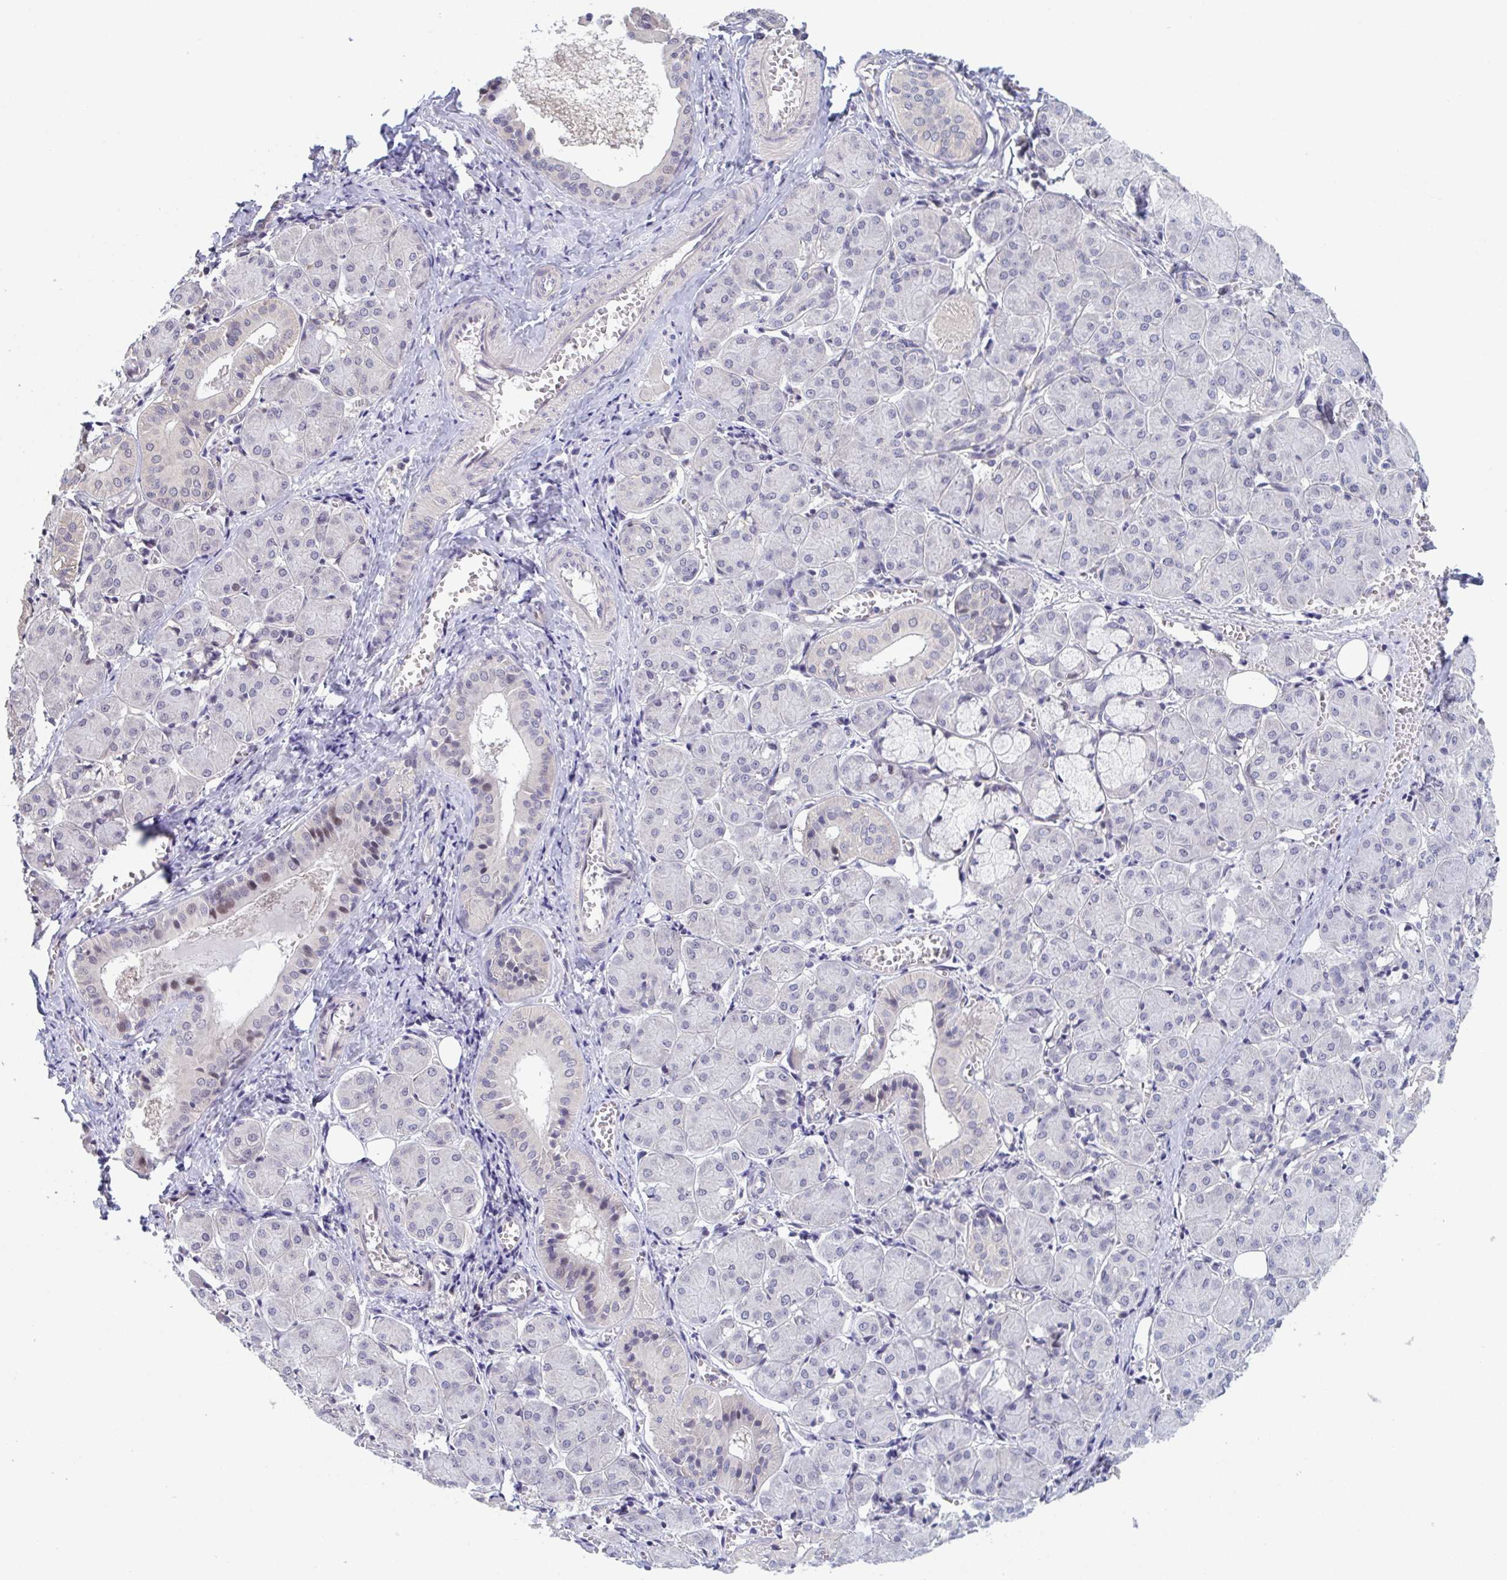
{"staining": {"intensity": "negative", "quantity": "none", "location": "none"}, "tissue": "salivary gland", "cell_type": "Glandular cells", "image_type": "normal", "snomed": [{"axis": "morphology", "description": "Normal tissue, NOS"}, {"axis": "morphology", "description": "Inflammation, NOS"}, {"axis": "topography", "description": "Lymph node"}, {"axis": "topography", "description": "Salivary gland"}], "caption": "This is a photomicrograph of immunohistochemistry staining of unremarkable salivary gland, which shows no staining in glandular cells. (Stains: DAB immunohistochemistry (IHC) with hematoxylin counter stain, Microscopy: brightfield microscopy at high magnification).", "gene": "RIOK1", "patient": {"sex": "male", "age": 3}}